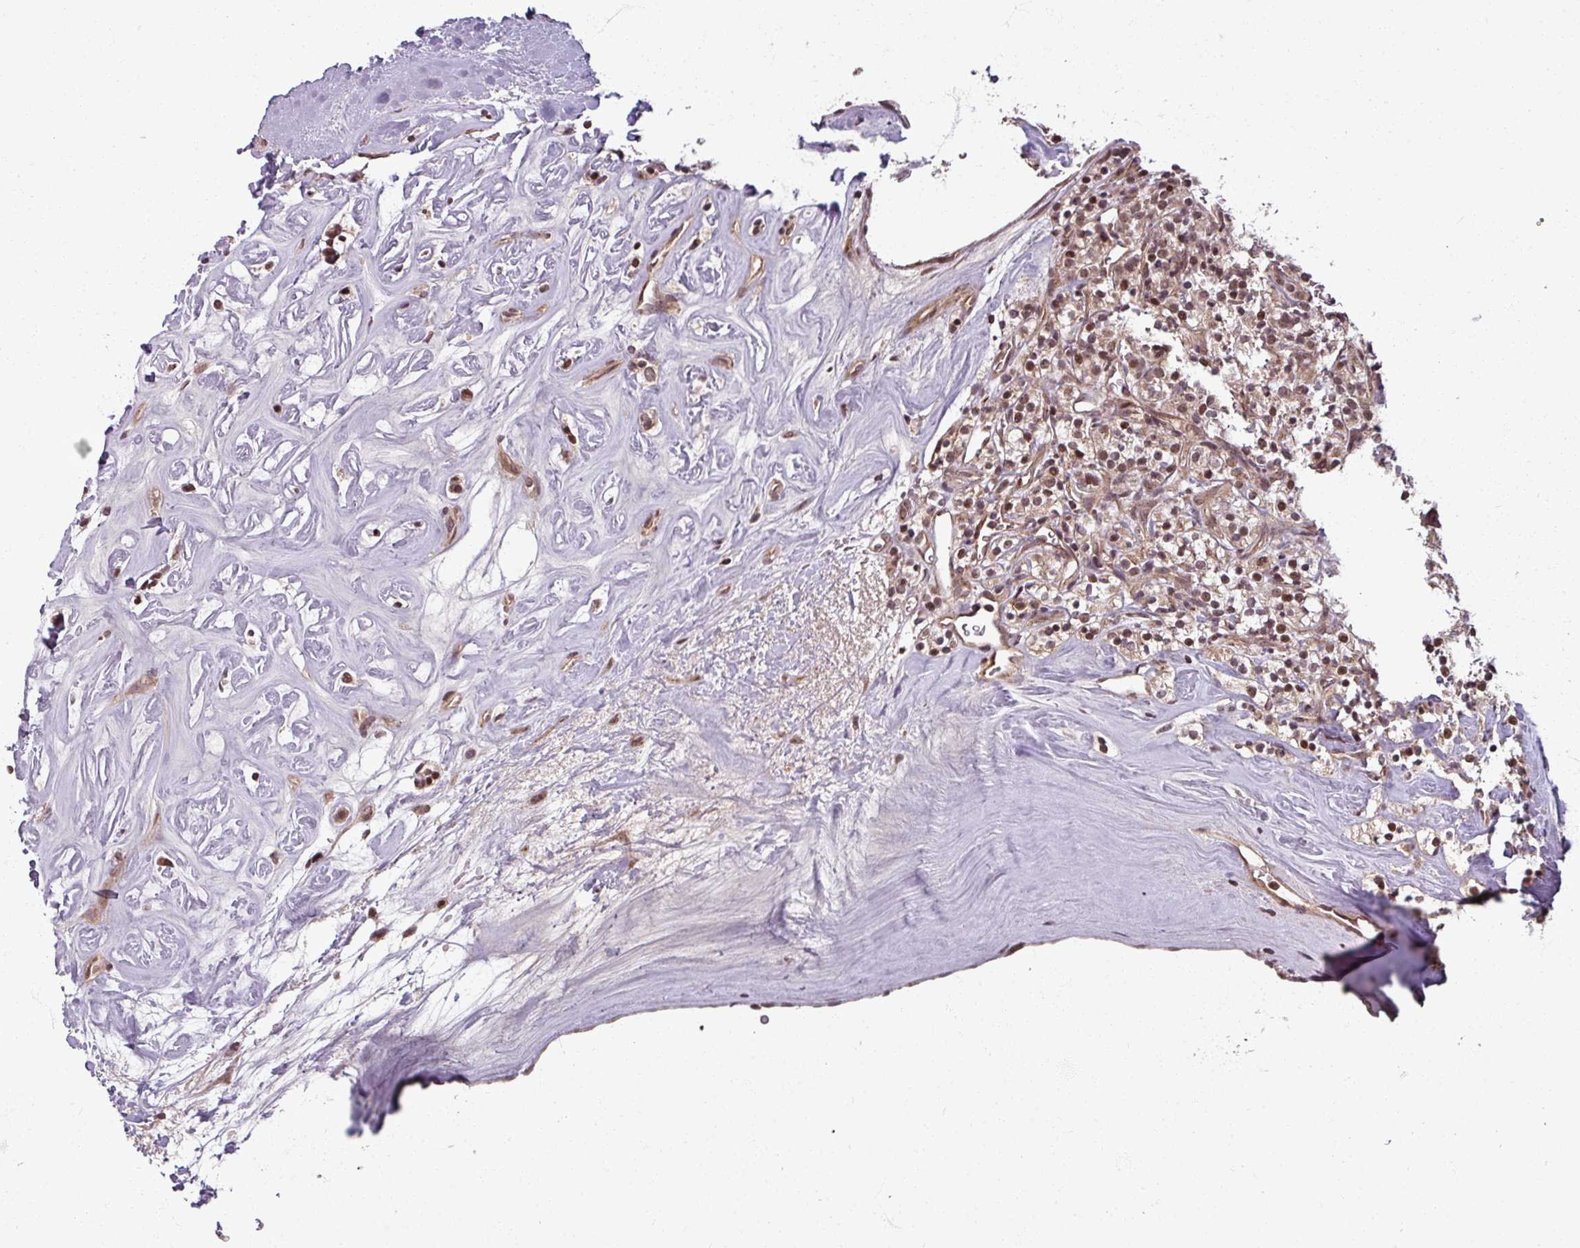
{"staining": {"intensity": "moderate", "quantity": ">75%", "location": "nuclear"}, "tissue": "renal cancer", "cell_type": "Tumor cells", "image_type": "cancer", "snomed": [{"axis": "morphology", "description": "Adenocarcinoma, NOS"}, {"axis": "topography", "description": "Kidney"}], "caption": "Renal cancer was stained to show a protein in brown. There is medium levels of moderate nuclear staining in approximately >75% of tumor cells.", "gene": "SWI5", "patient": {"sex": "male", "age": 77}}